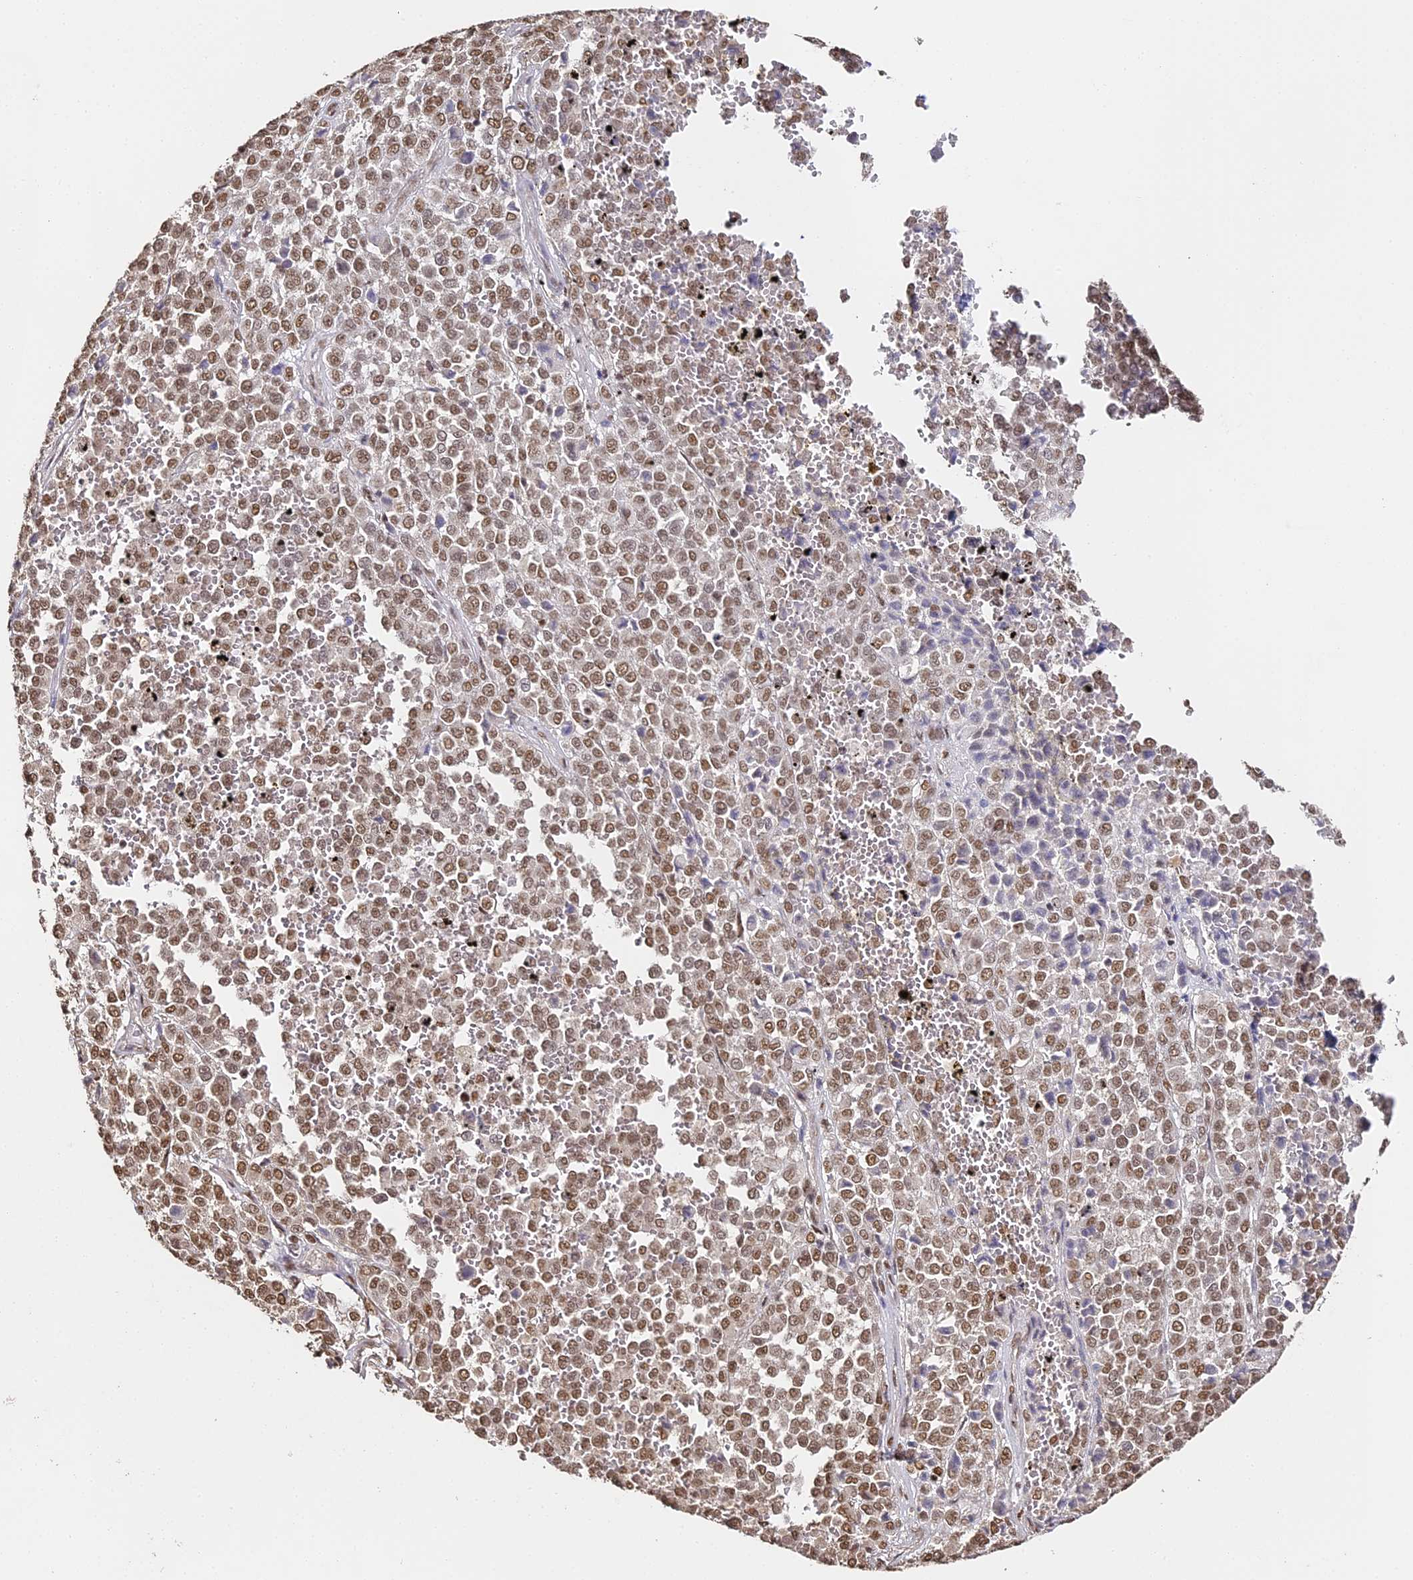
{"staining": {"intensity": "moderate", "quantity": ">75%", "location": "nuclear"}, "tissue": "melanoma", "cell_type": "Tumor cells", "image_type": "cancer", "snomed": [{"axis": "morphology", "description": "Malignant melanoma, Metastatic site"}, {"axis": "topography", "description": "Pancreas"}], "caption": "Melanoma tissue displays moderate nuclear positivity in about >75% of tumor cells", "gene": "HNRNPA1", "patient": {"sex": "female", "age": 30}}